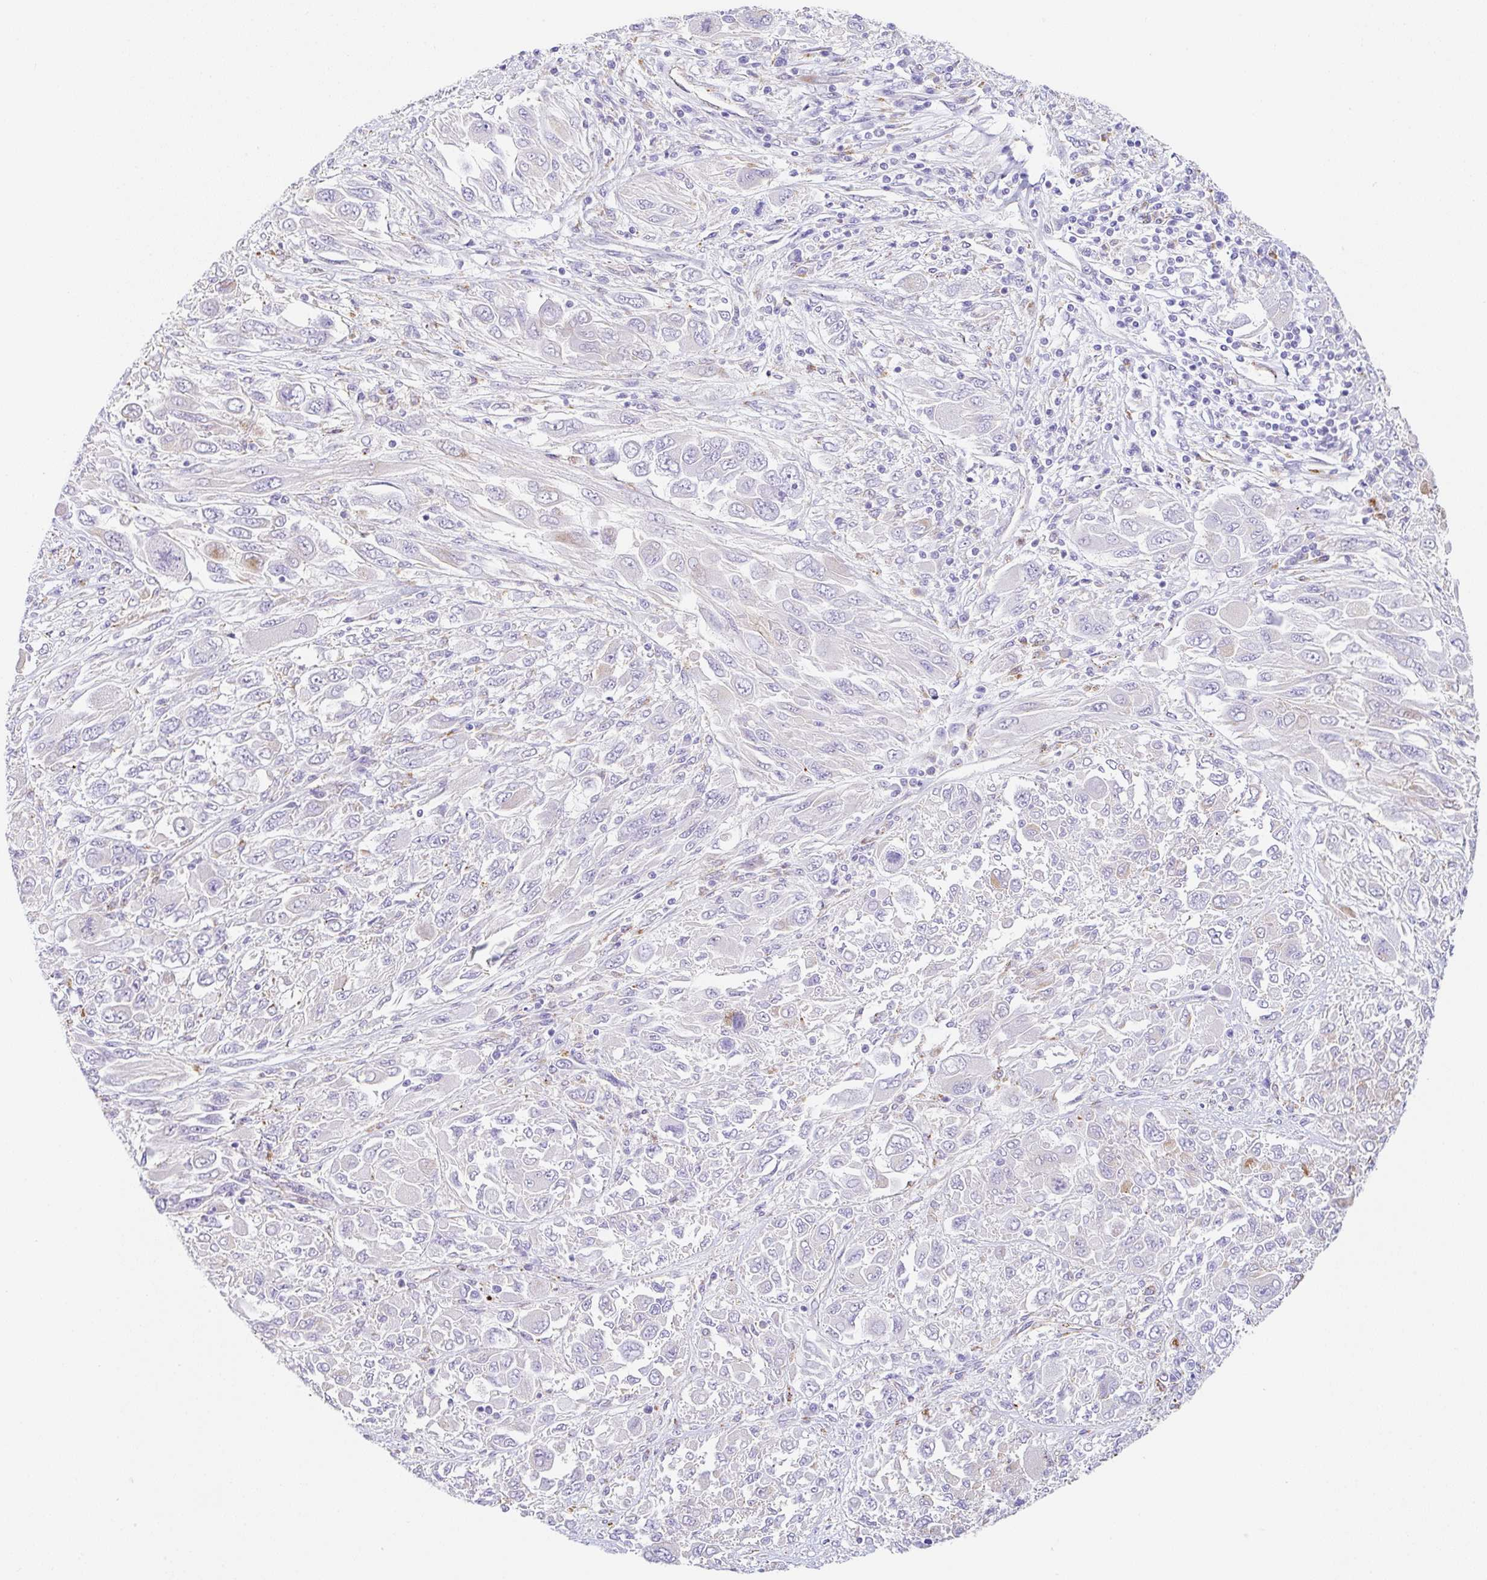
{"staining": {"intensity": "weak", "quantity": "<25%", "location": "cytoplasmic/membranous"}, "tissue": "melanoma", "cell_type": "Tumor cells", "image_type": "cancer", "snomed": [{"axis": "morphology", "description": "Malignant melanoma, NOS"}, {"axis": "topography", "description": "Skin"}], "caption": "This is an immunohistochemistry micrograph of human melanoma. There is no expression in tumor cells.", "gene": "DKK4", "patient": {"sex": "female", "age": 91}}